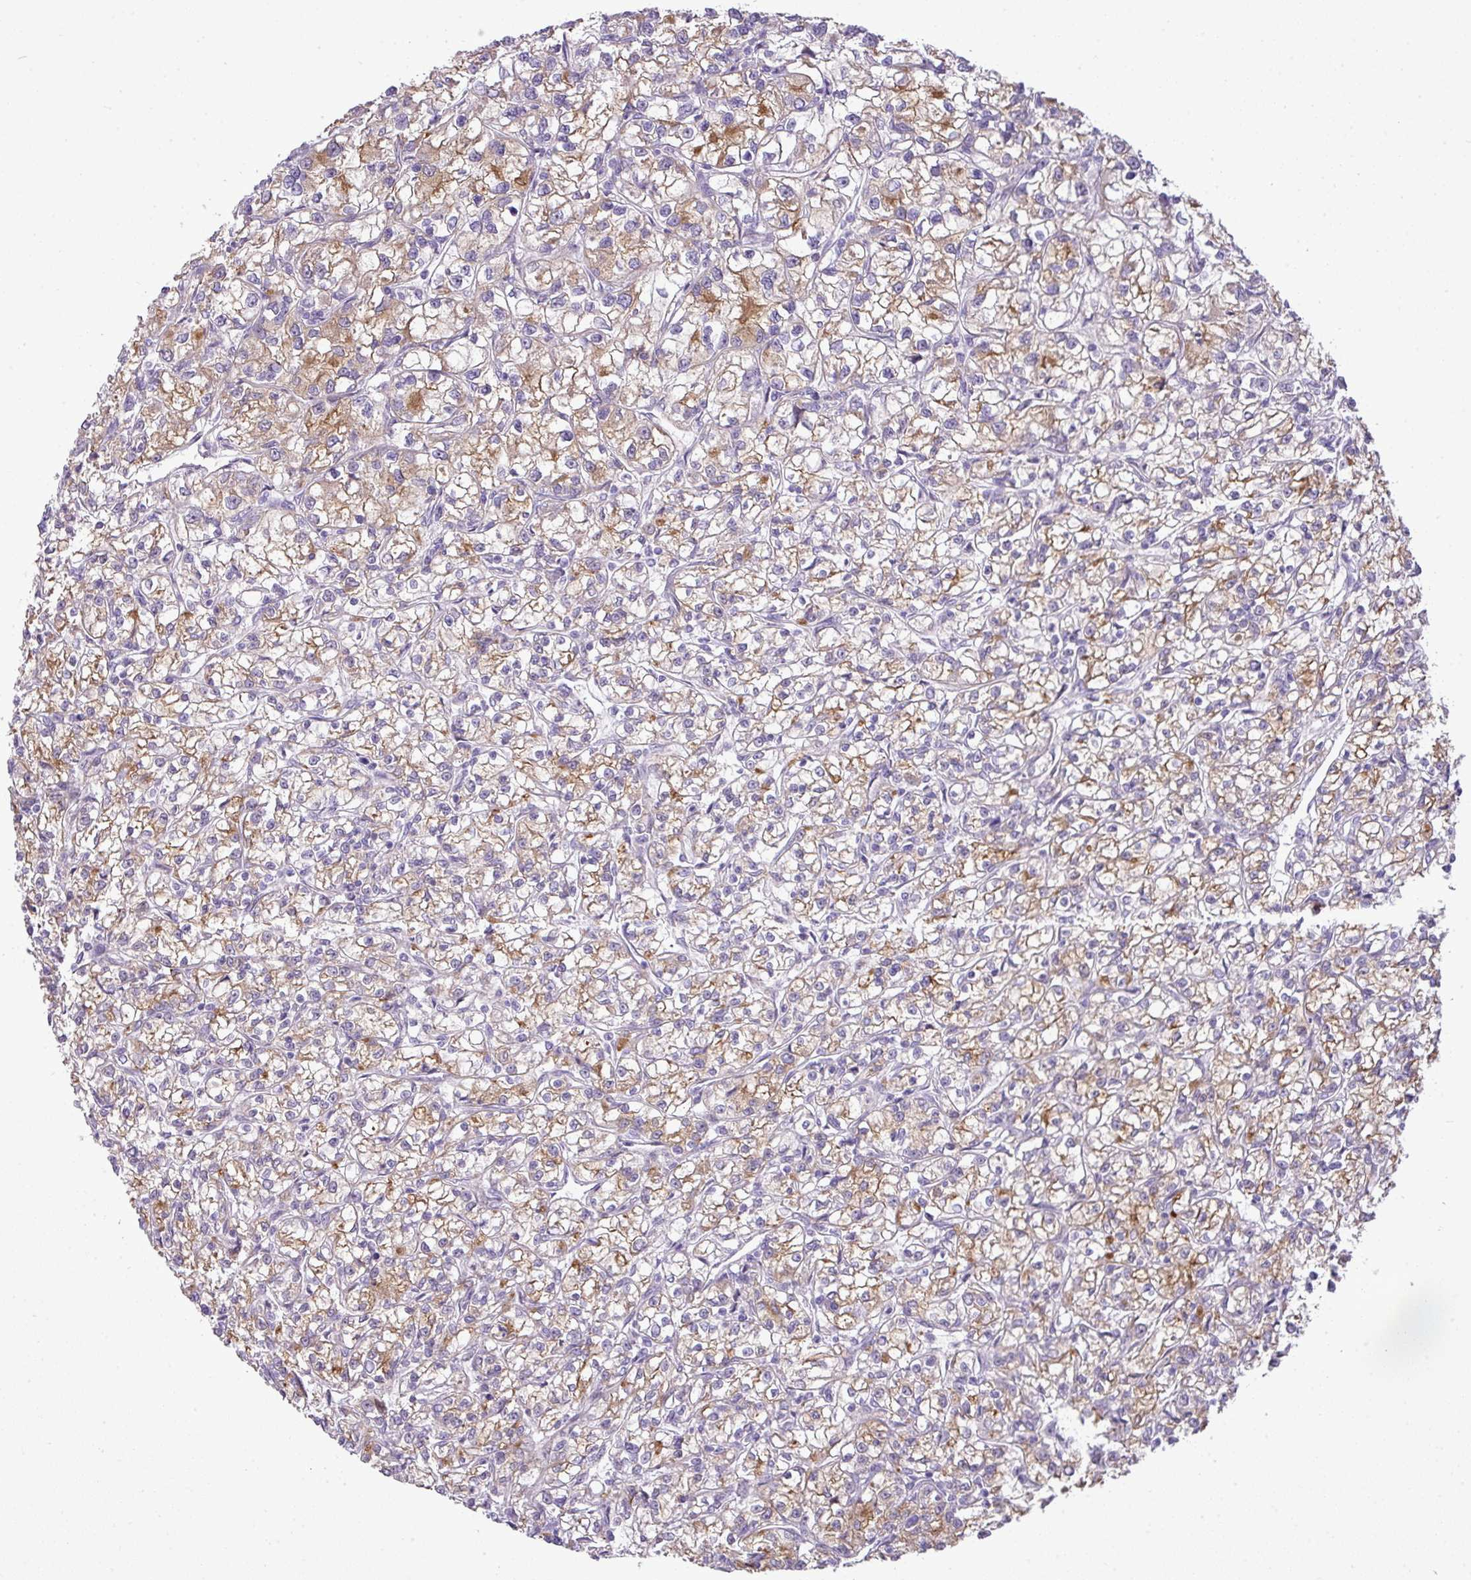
{"staining": {"intensity": "moderate", "quantity": ">75%", "location": "cytoplasmic/membranous"}, "tissue": "renal cancer", "cell_type": "Tumor cells", "image_type": "cancer", "snomed": [{"axis": "morphology", "description": "Adenocarcinoma, NOS"}, {"axis": "topography", "description": "Kidney"}], "caption": "Renal cancer (adenocarcinoma) was stained to show a protein in brown. There is medium levels of moderate cytoplasmic/membranous expression in about >75% of tumor cells. The protein of interest is stained brown, and the nuclei are stained in blue (DAB (3,3'-diaminobenzidine) IHC with brightfield microscopy, high magnification).", "gene": "MAK16", "patient": {"sex": "female", "age": 59}}